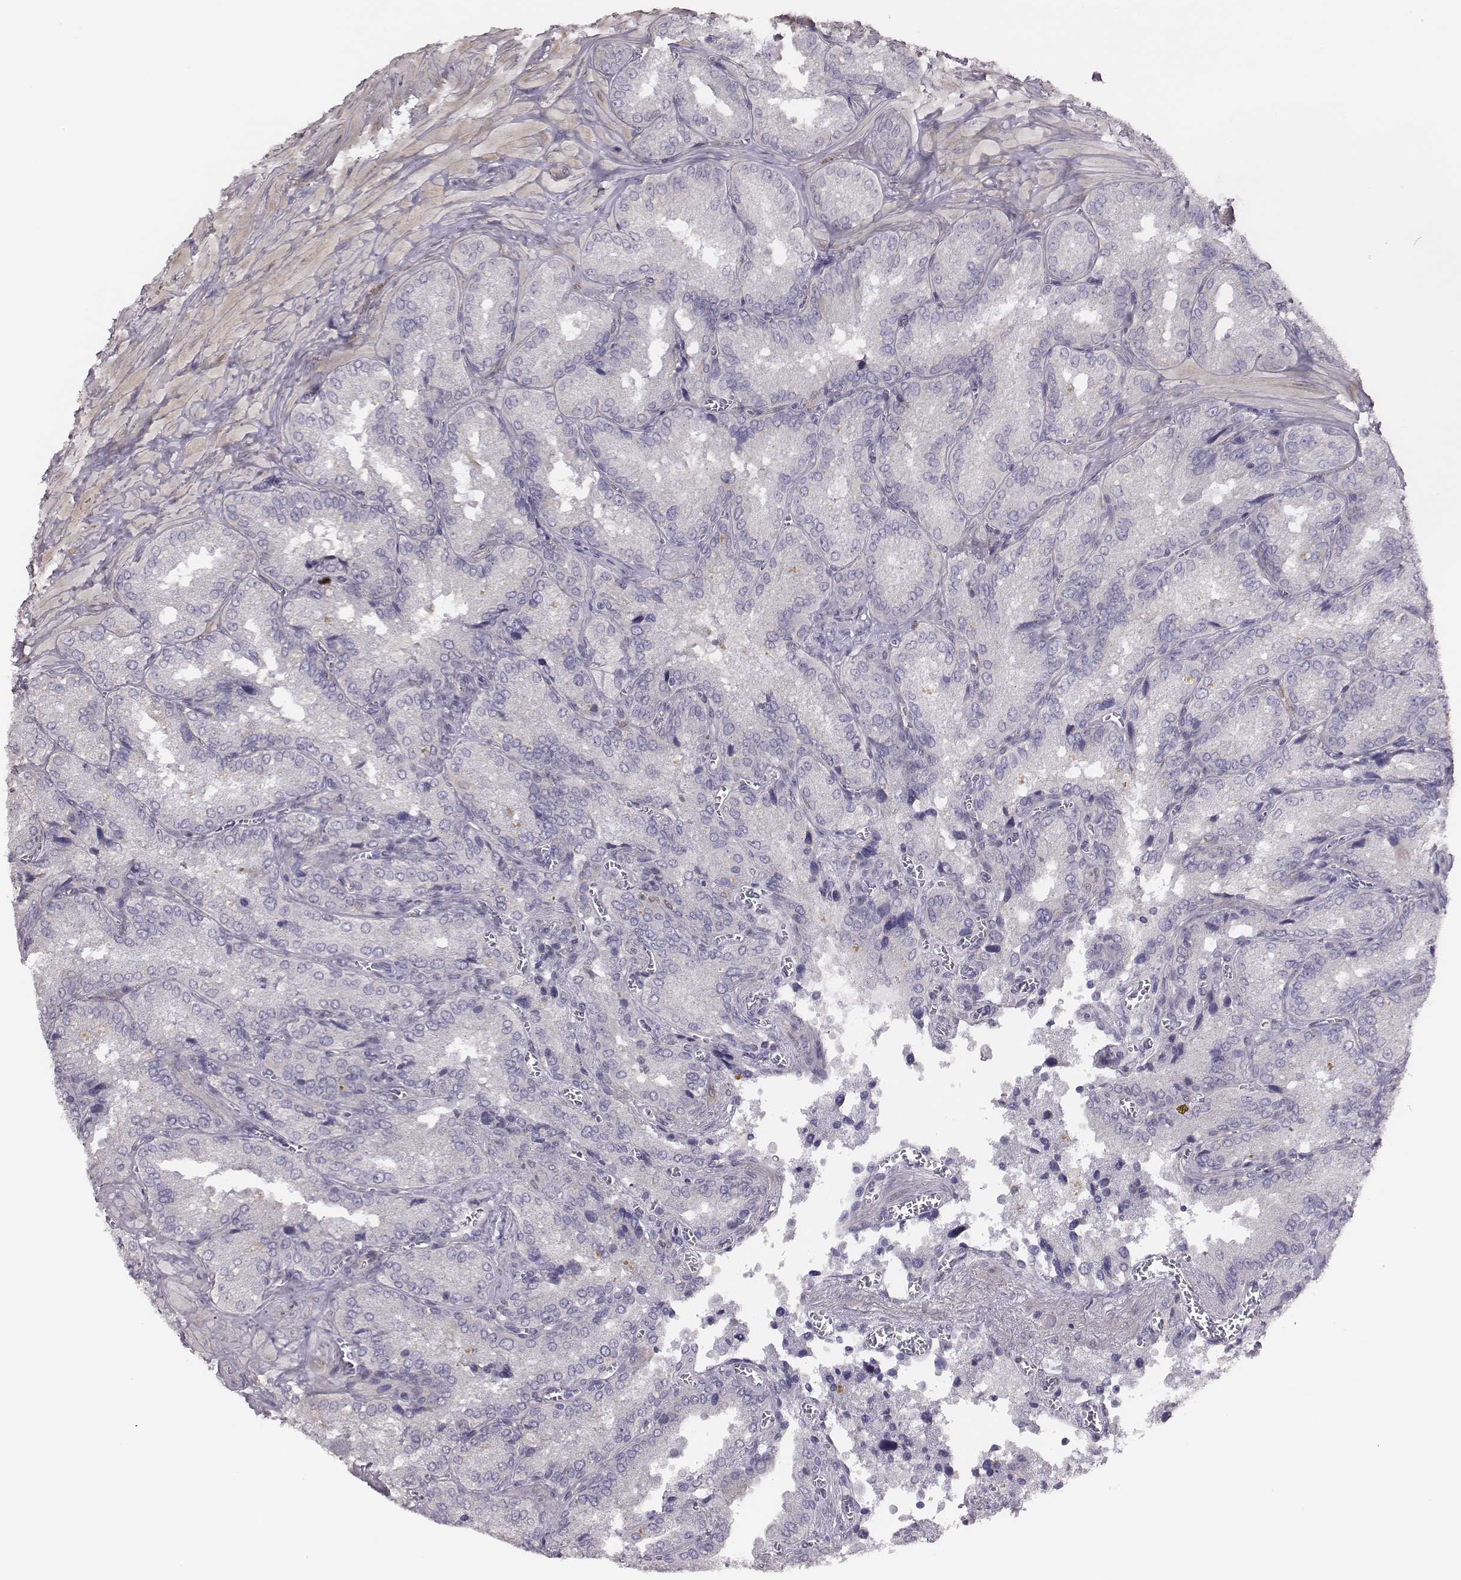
{"staining": {"intensity": "negative", "quantity": "none", "location": "none"}, "tissue": "seminal vesicle", "cell_type": "Glandular cells", "image_type": "normal", "snomed": [{"axis": "morphology", "description": "Normal tissue, NOS"}, {"axis": "topography", "description": "Seminal veicle"}], "caption": "DAB (3,3'-diaminobenzidine) immunohistochemical staining of unremarkable human seminal vesicle shows no significant positivity in glandular cells.", "gene": "SCML2", "patient": {"sex": "male", "age": 37}}